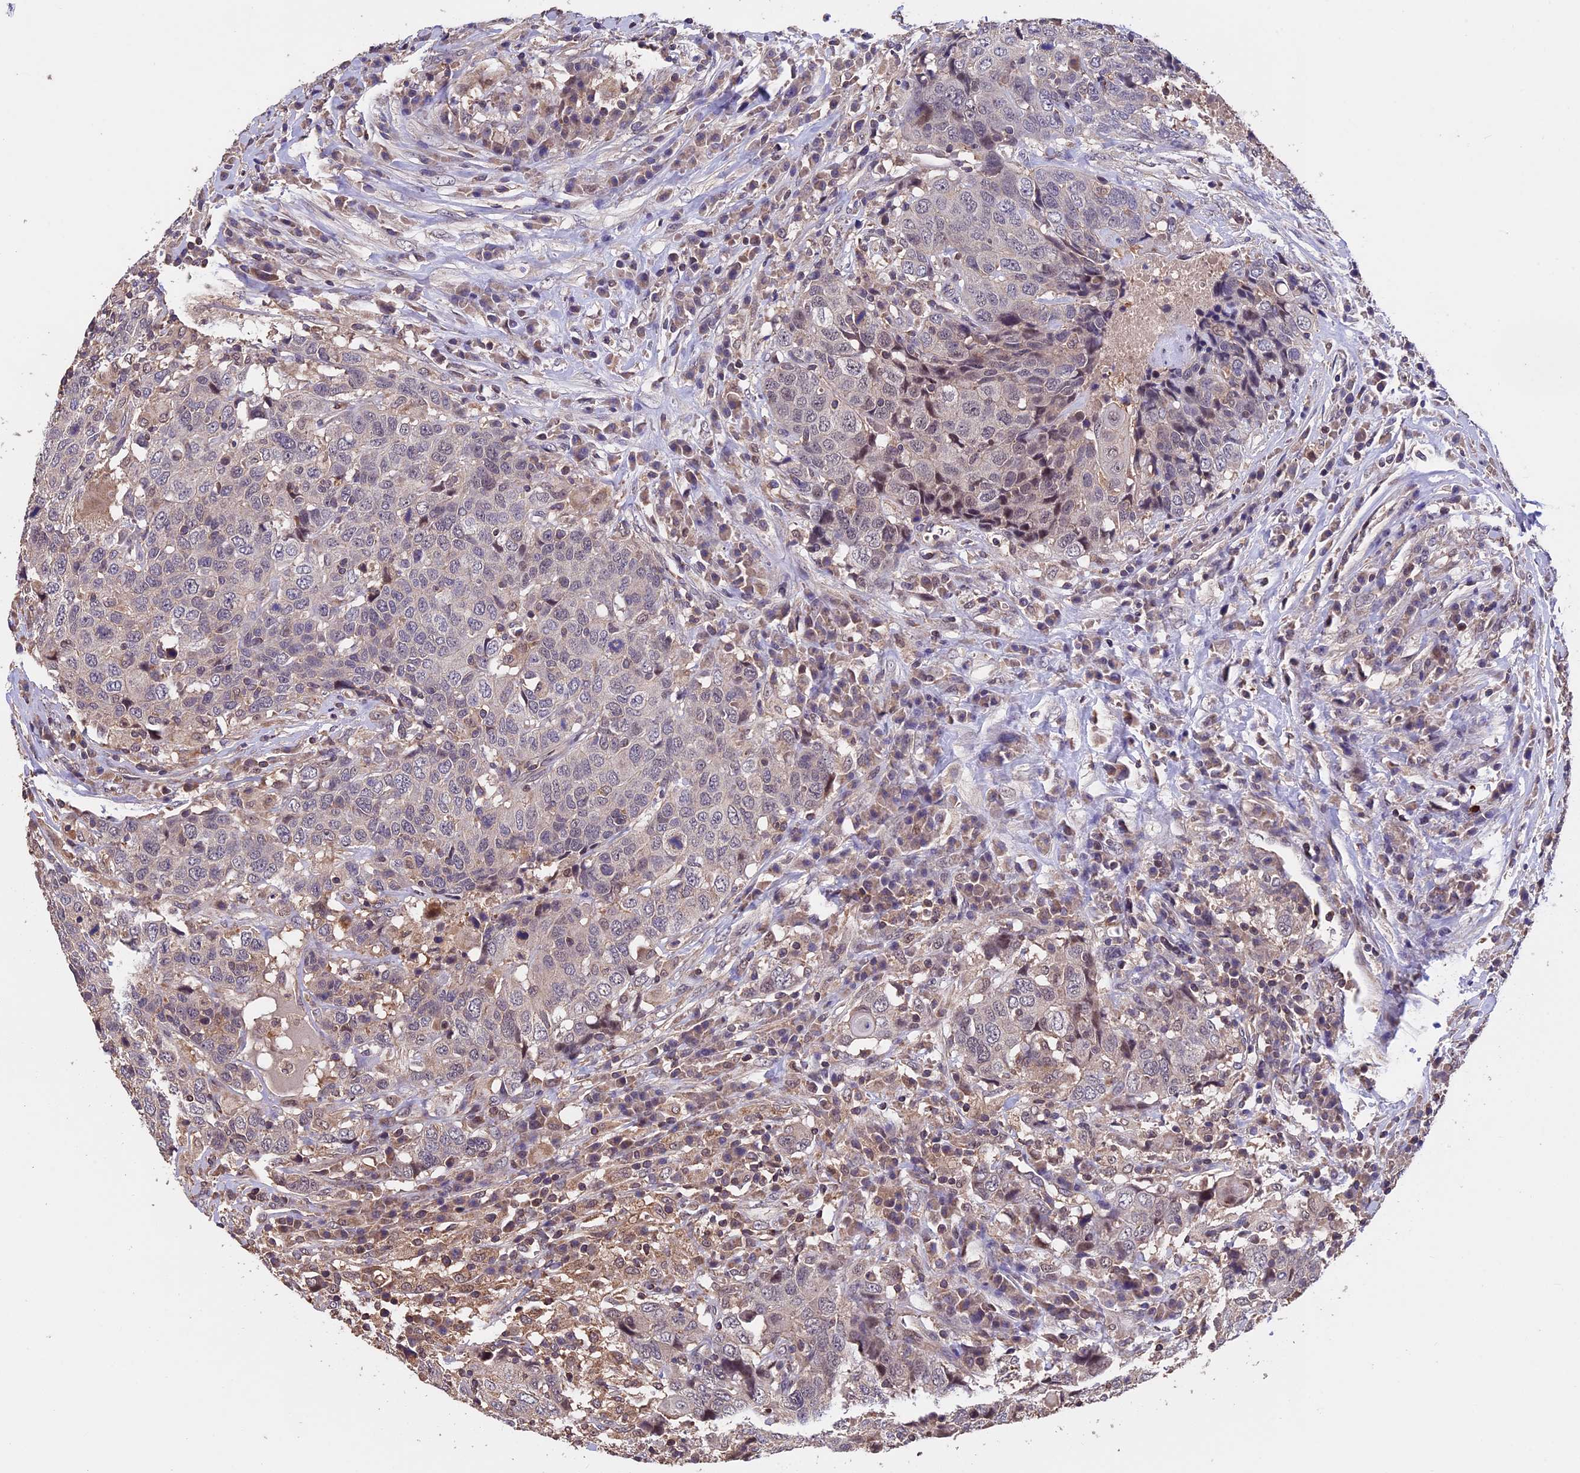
{"staining": {"intensity": "negative", "quantity": "none", "location": "none"}, "tissue": "head and neck cancer", "cell_type": "Tumor cells", "image_type": "cancer", "snomed": [{"axis": "morphology", "description": "Squamous cell carcinoma, NOS"}, {"axis": "topography", "description": "Head-Neck"}], "caption": "Immunohistochemical staining of human head and neck cancer (squamous cell carcinoma) shows no significant expression in tumor cells. Brightfield microscopy of immunohistochemistry (IHC) stained with DAB (3,3'-diaminobenzidine) (brown) and hematoxylin (blue), captured at high magnification.", "gene": "PKD2L2", "patient": {"sex": "male", "age": 66}}